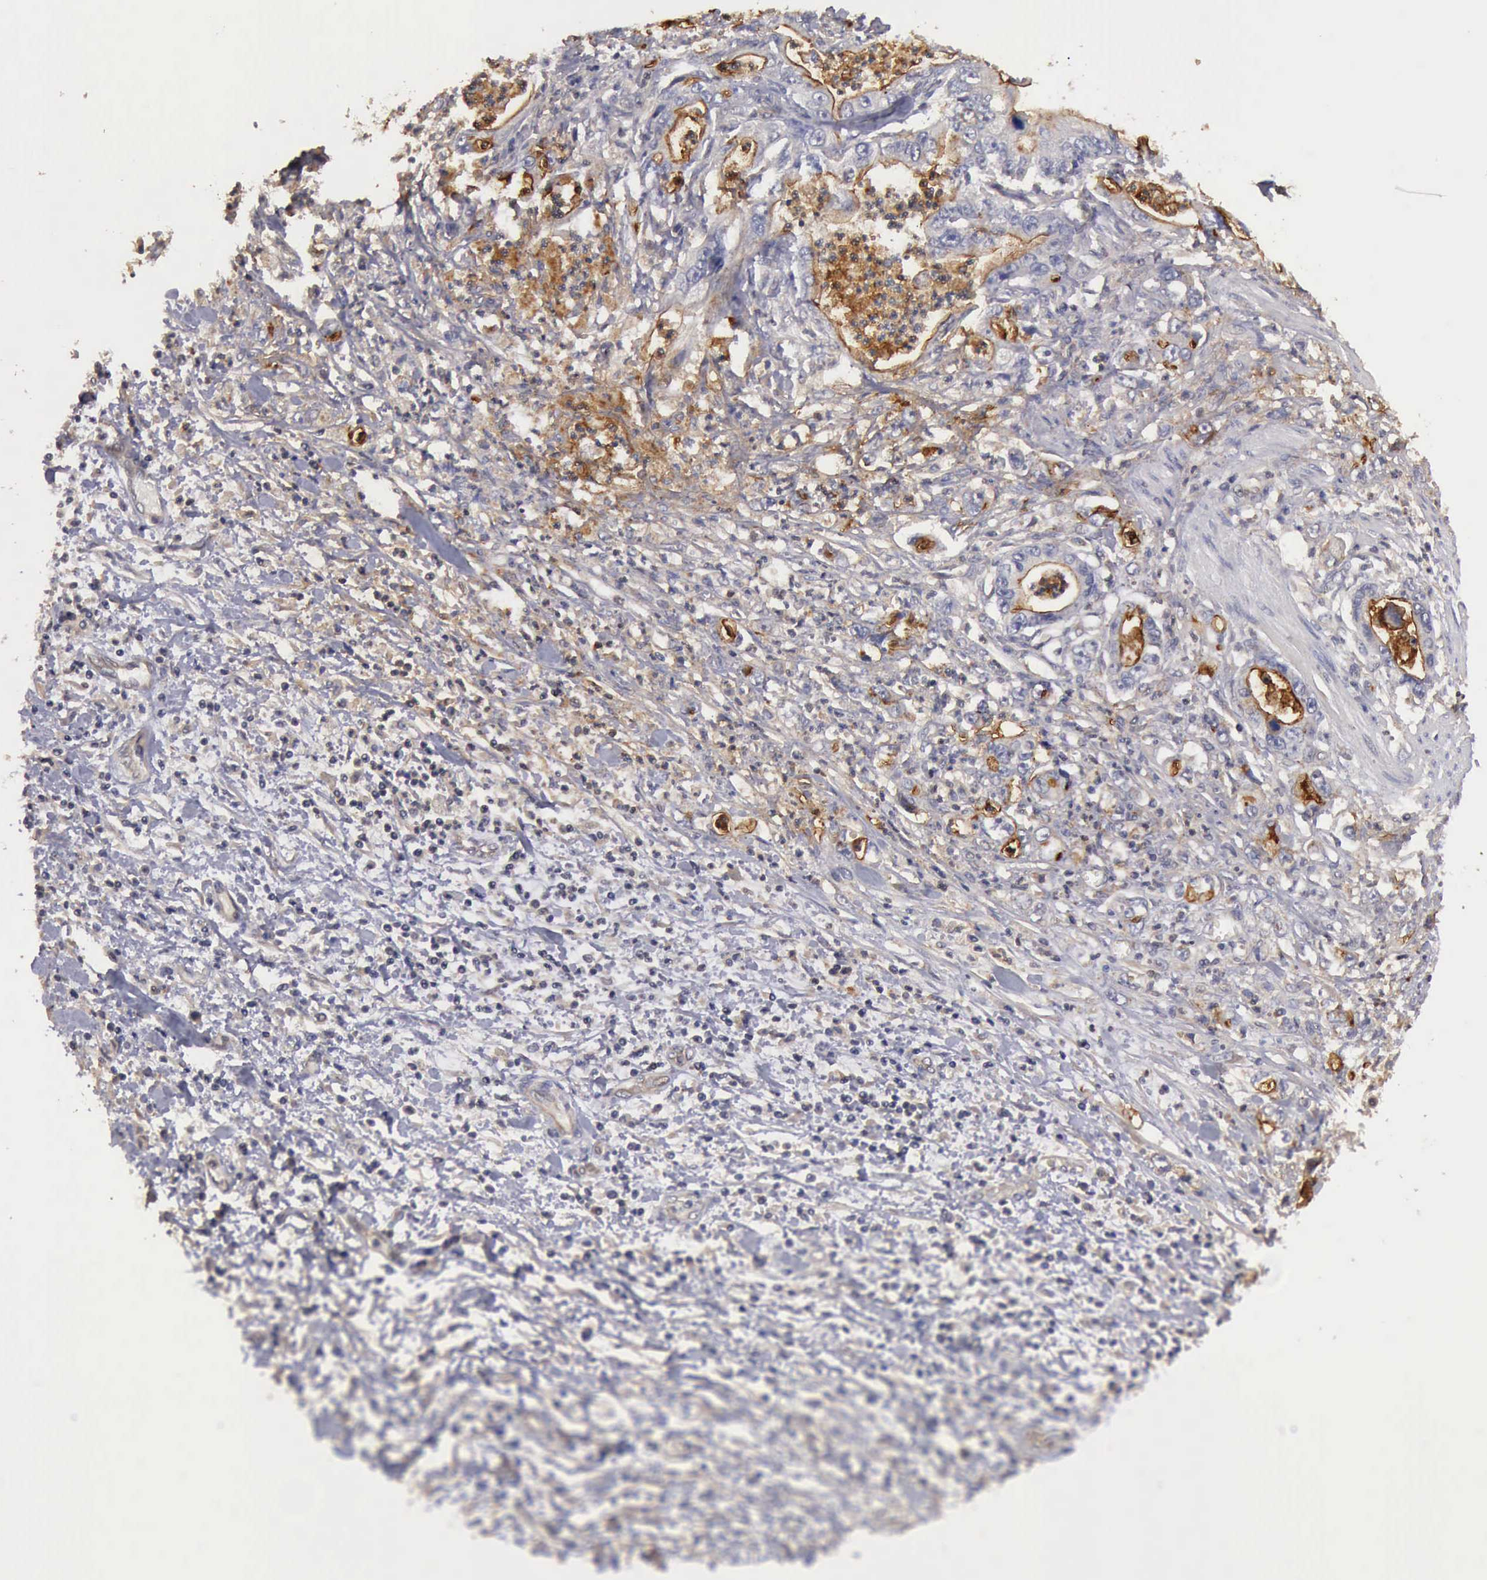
{"staining": {"intensity": "negative", "quantity": "none", "location": "none"}, "tissue": "stomach cancer", "cell_type": "Tumor cells", "image_type": "cancer", "snomed": [{"axis": "morphology", "description": "Adenocarcinoma, NOS"}, {"axis": "topography", "description": "Pancreas"}, {"axis": "topography", "description": "Stomach, upper"}], "caption": "A histopathology image of human stomach adenocarcinoma is negative for staining in tumor cells.", "gene": "BMX", "patient": {"sex": "male", "age": 77}}